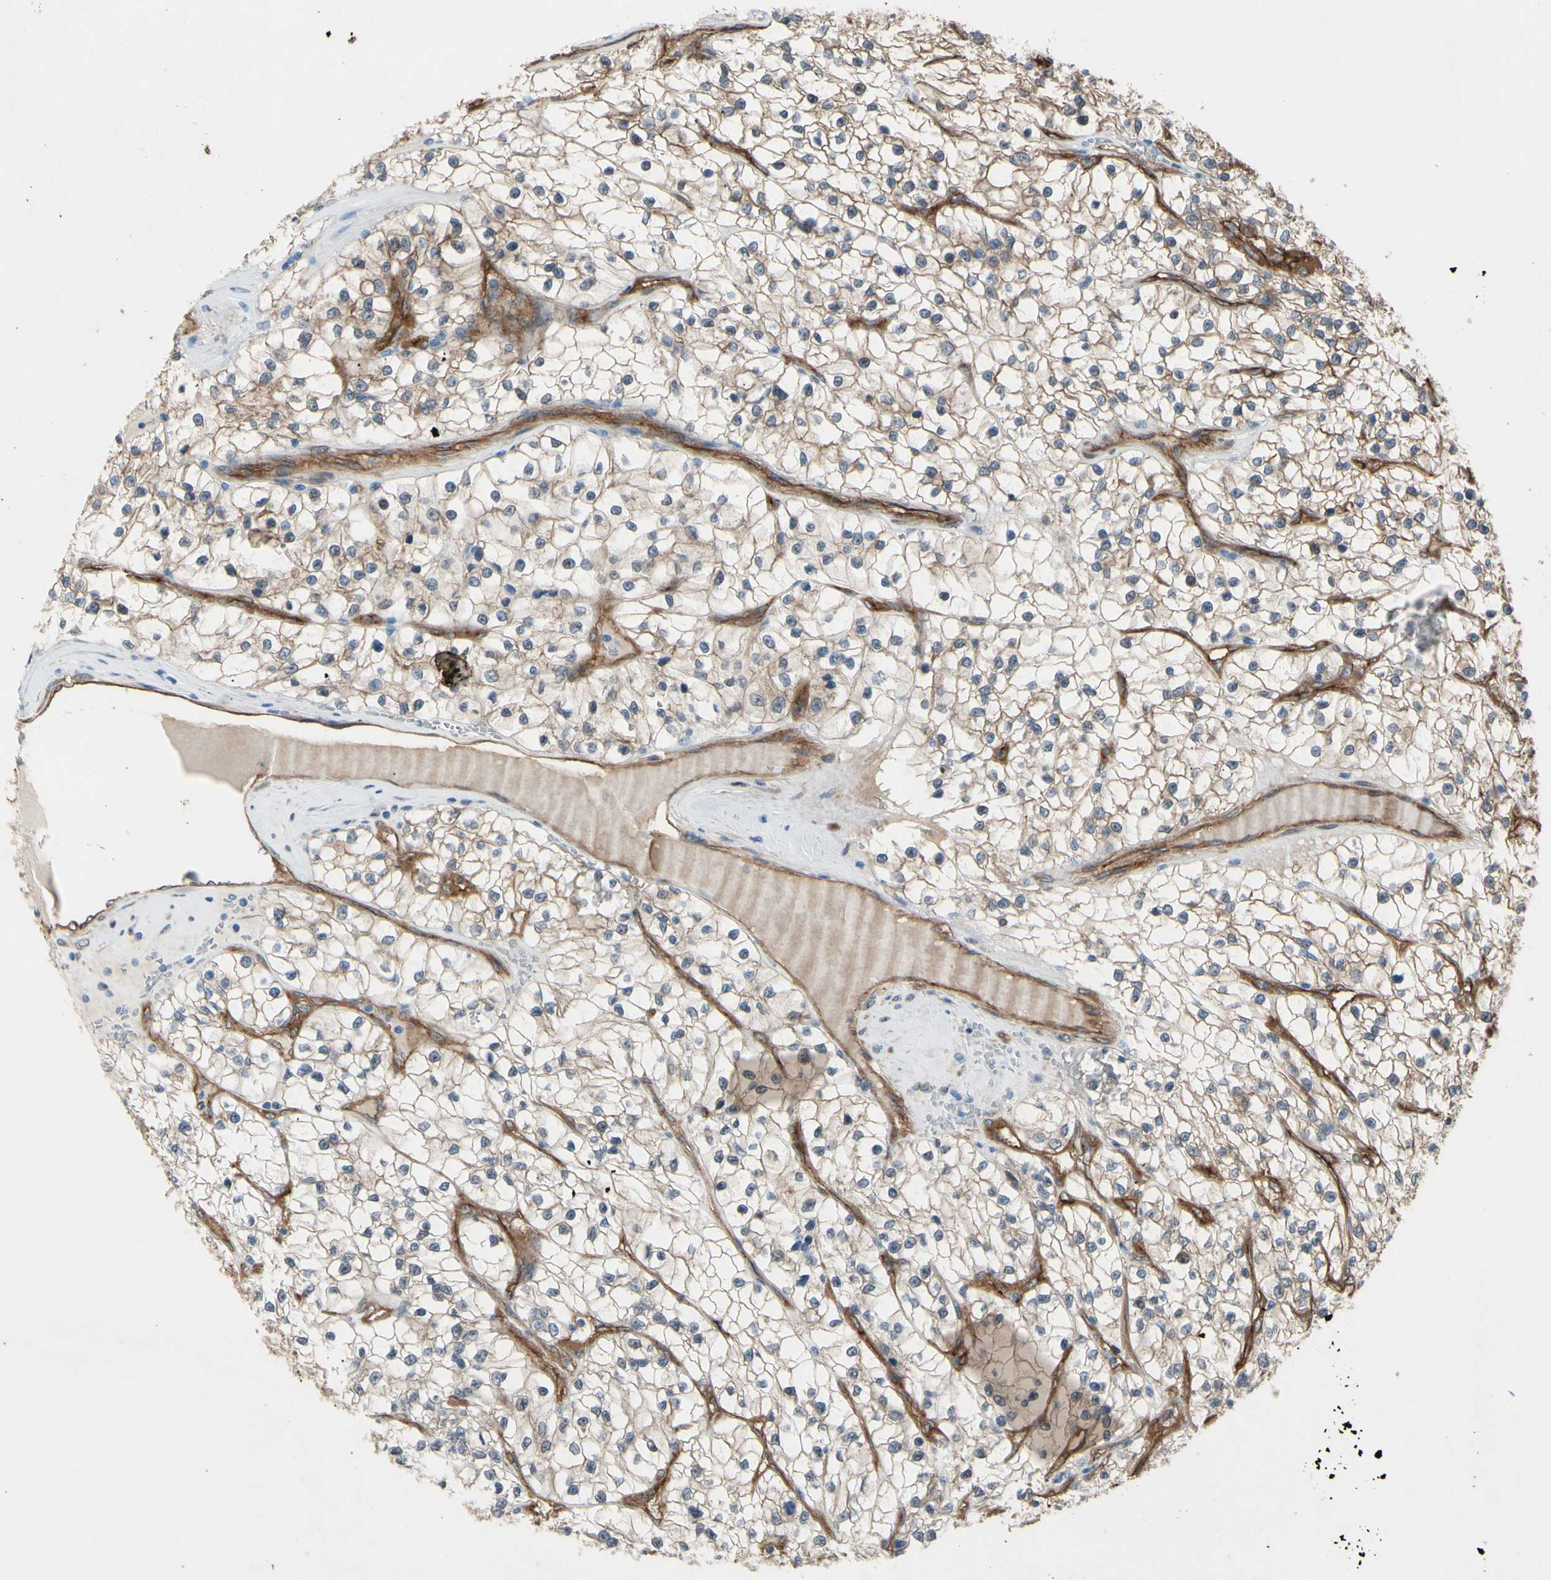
{"staining": {"intensity": "weak", "quantity": "25%-75%", "location": "cytoplasmic/membranous"}, "tissue": "renal cancer", "cell_type": "Tumor cells", "image_type": "cancer", "snomed": [{"axis": "morphology", "description": "Adenocarcinoma, NOS"}, {"axis": "topography", "description": "Kidney"}], "caption": "A high-resolution histopathology image shows immunohistochemistry (IHC) staining of renal cancer (adenocarcinoma), which reveals weak cytoplasmic/membranous staining in about 25%-75% of tumor cells.", "gene": "CTTNBP2", "patient": {"sex": "female", "age": 57}}